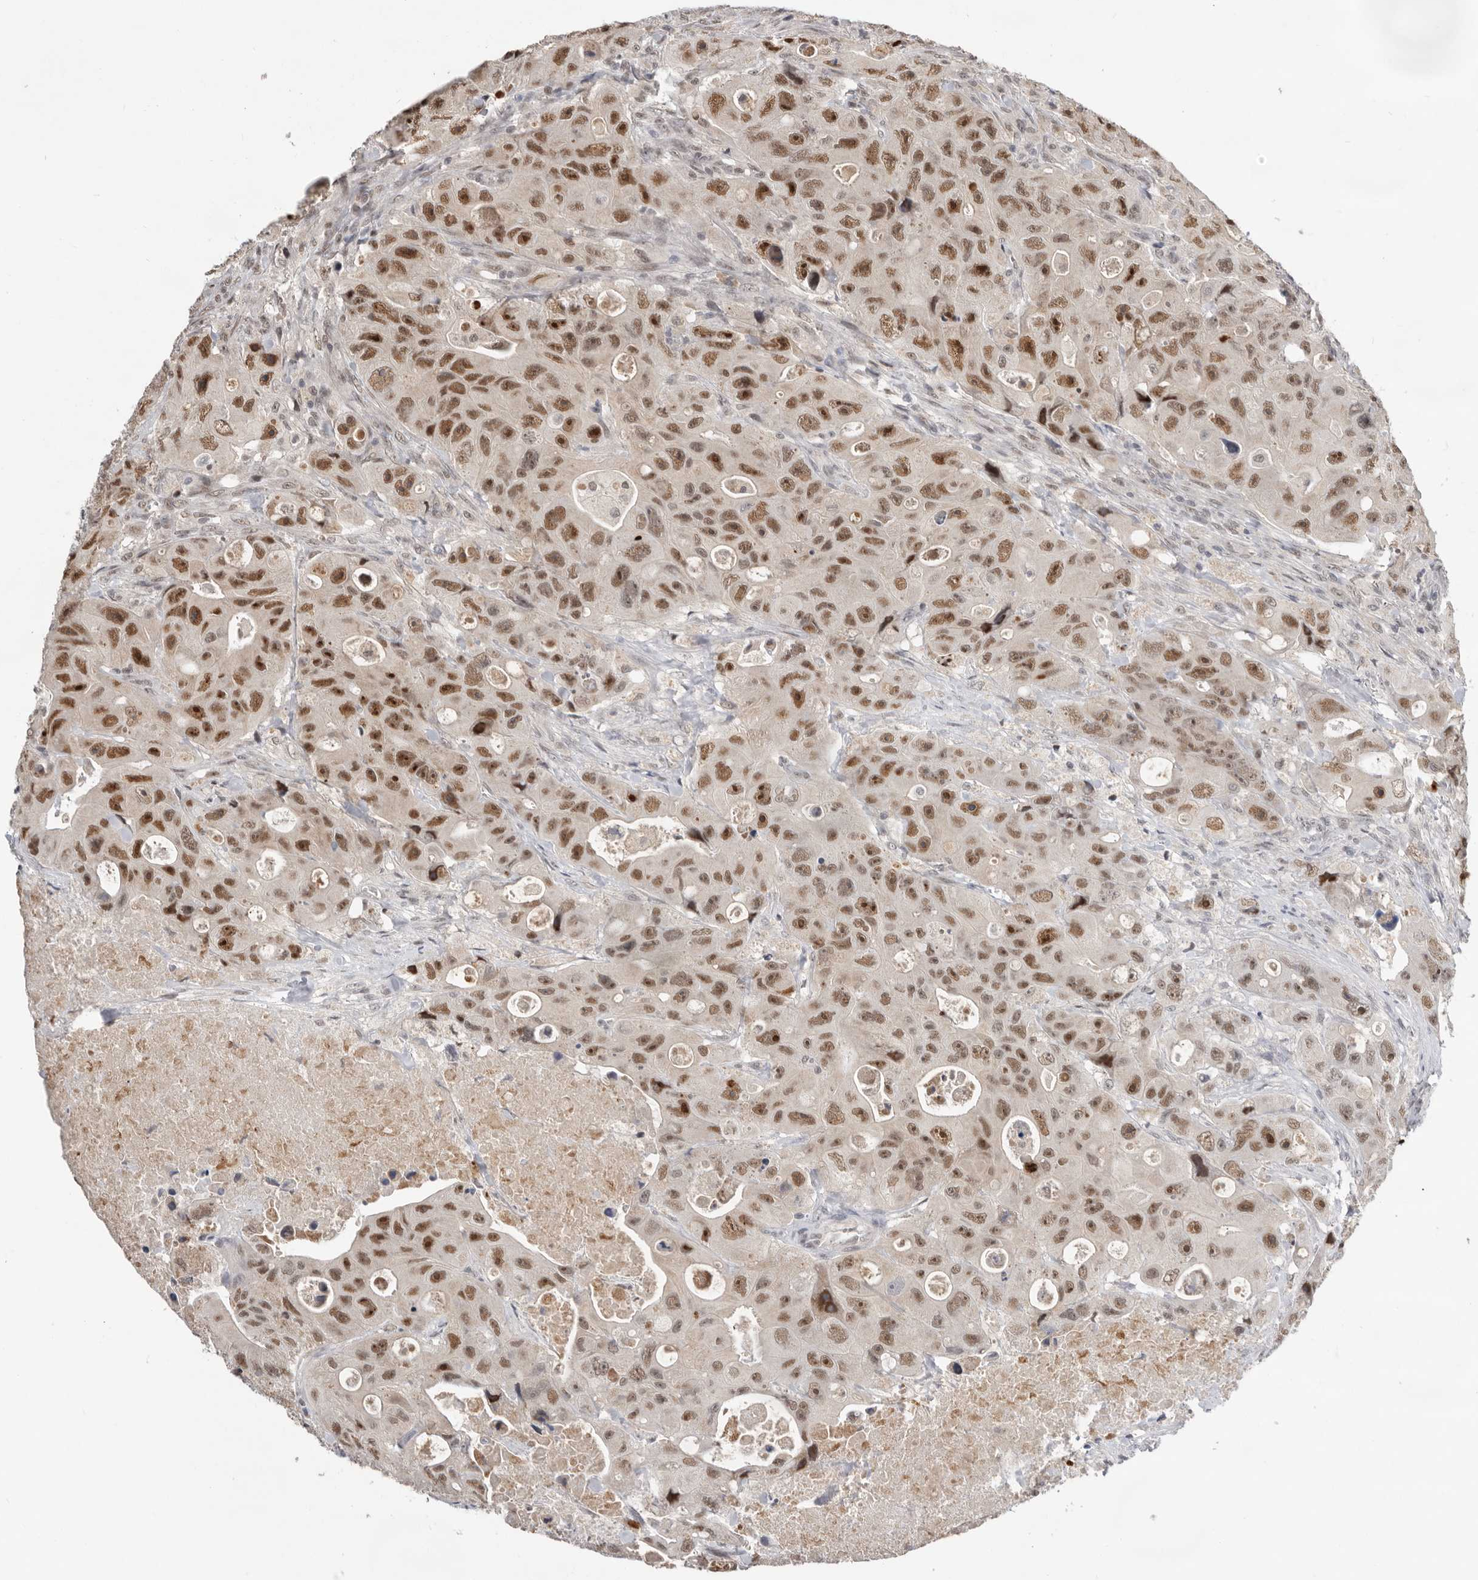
{"staining": {"intensity": "moderate", "quantity": ">75%", "location": "nuclear"}, "tissue": "colorectal cancer", "cell_type": "Tumor cells", "image_type": "cancer", "snomed": [{"axis": "morphology", "description": "Adenocarcinoma, NOS"}, {"axis": "topography", "description": "Colon"}], "caption": "Human colorectal cancer (adenocarcinoma) stained for a protein (brown) displays moderate nuclear positive positivity in about >75% of tumor cells.", "gene": "BRCA2", "patient": {"sex": "female", "age": 46}}